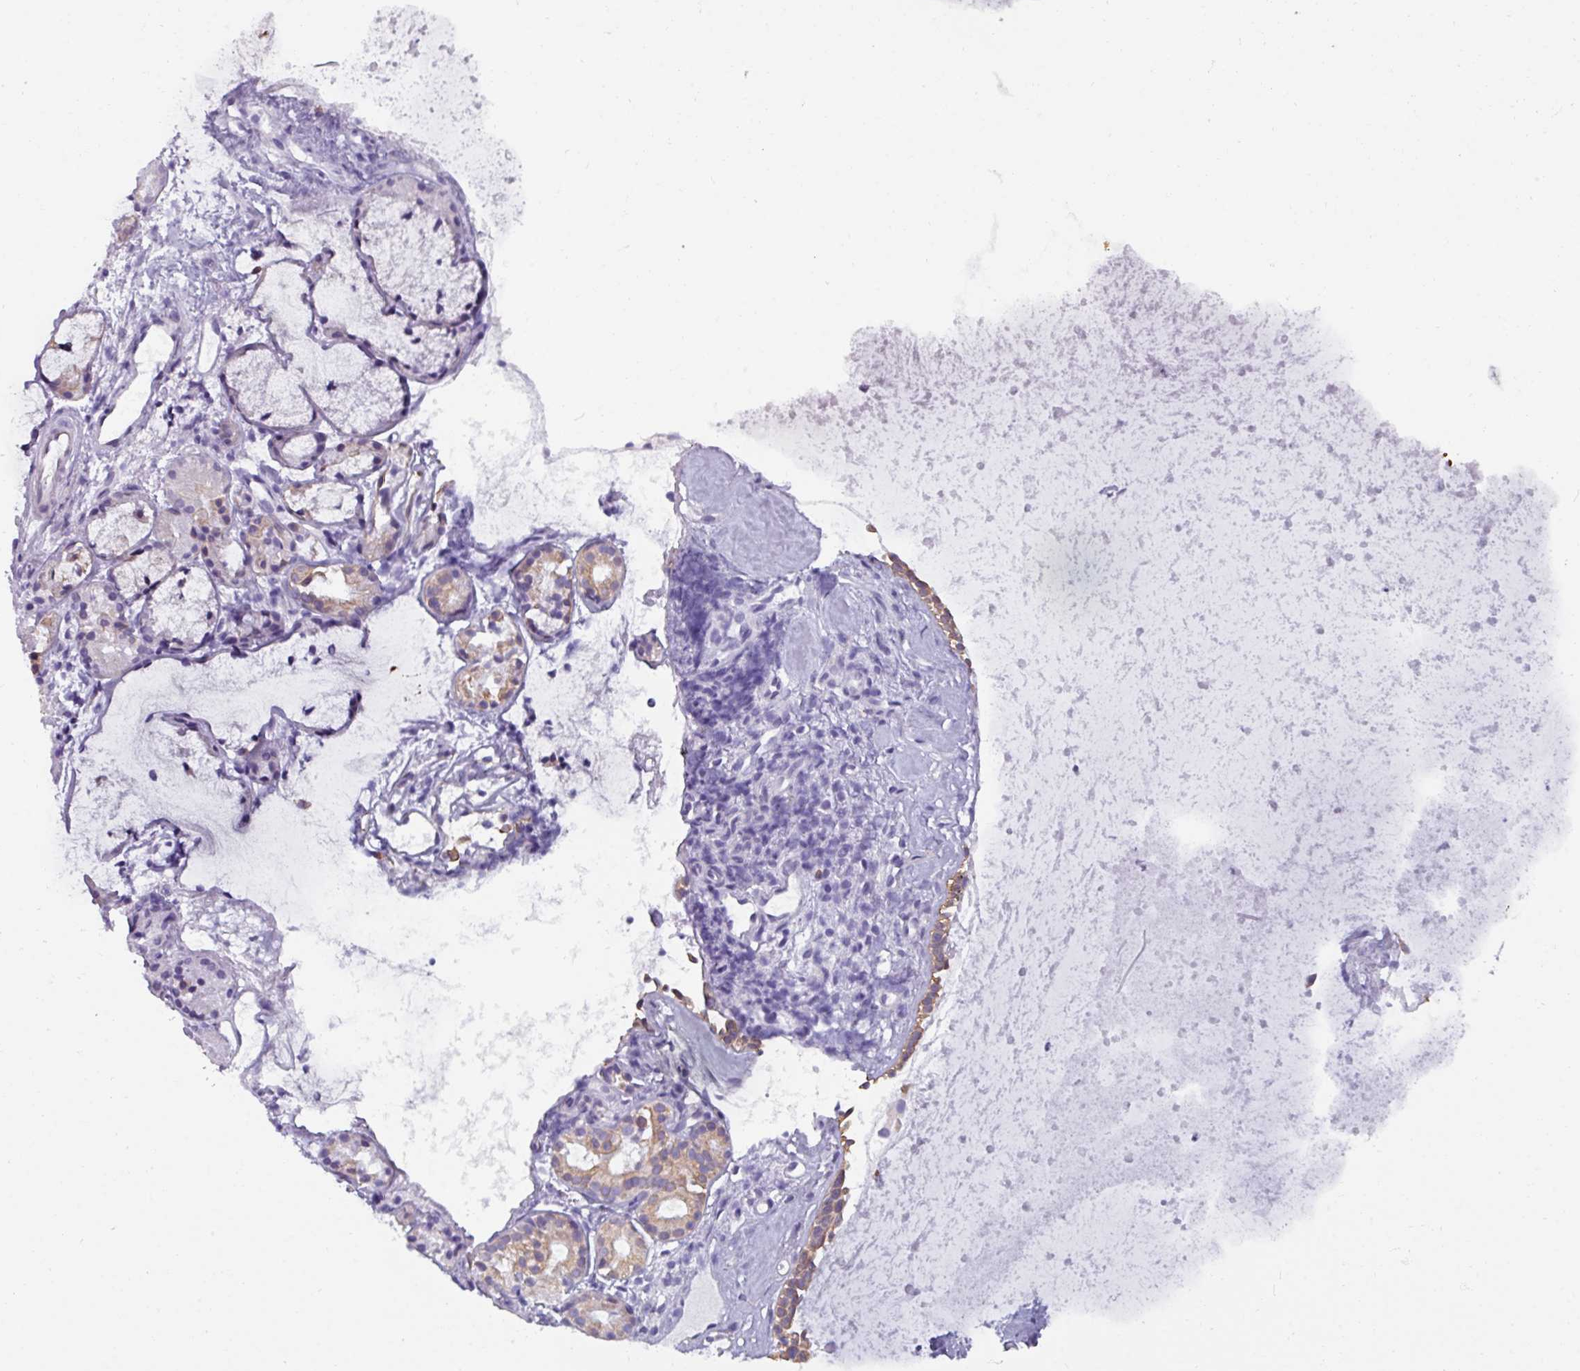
{"staining": {"intensity": "moderate", "quantity": ">75%", "location": "cytoplasmic/membranous"}, "tissue": "nasopharynx", "cell_type": "Respiratory epithelial cells", "image_type": "normal", "snomed": [{"axis": "morphology", "description": "Normal tissue, NOS"}, {"axis": "topography", "description": "Nasopharynx"}], "caption": "Immunohistochemical staining of unremarkable human nasopharynx reveals >75% levels of moderate cytoplasmic/membranous protein positivity in approximately >75% of respiratory epithelial cells.", "gene": "SPESP1", "patient": {"sex": "male", "age": 63}}